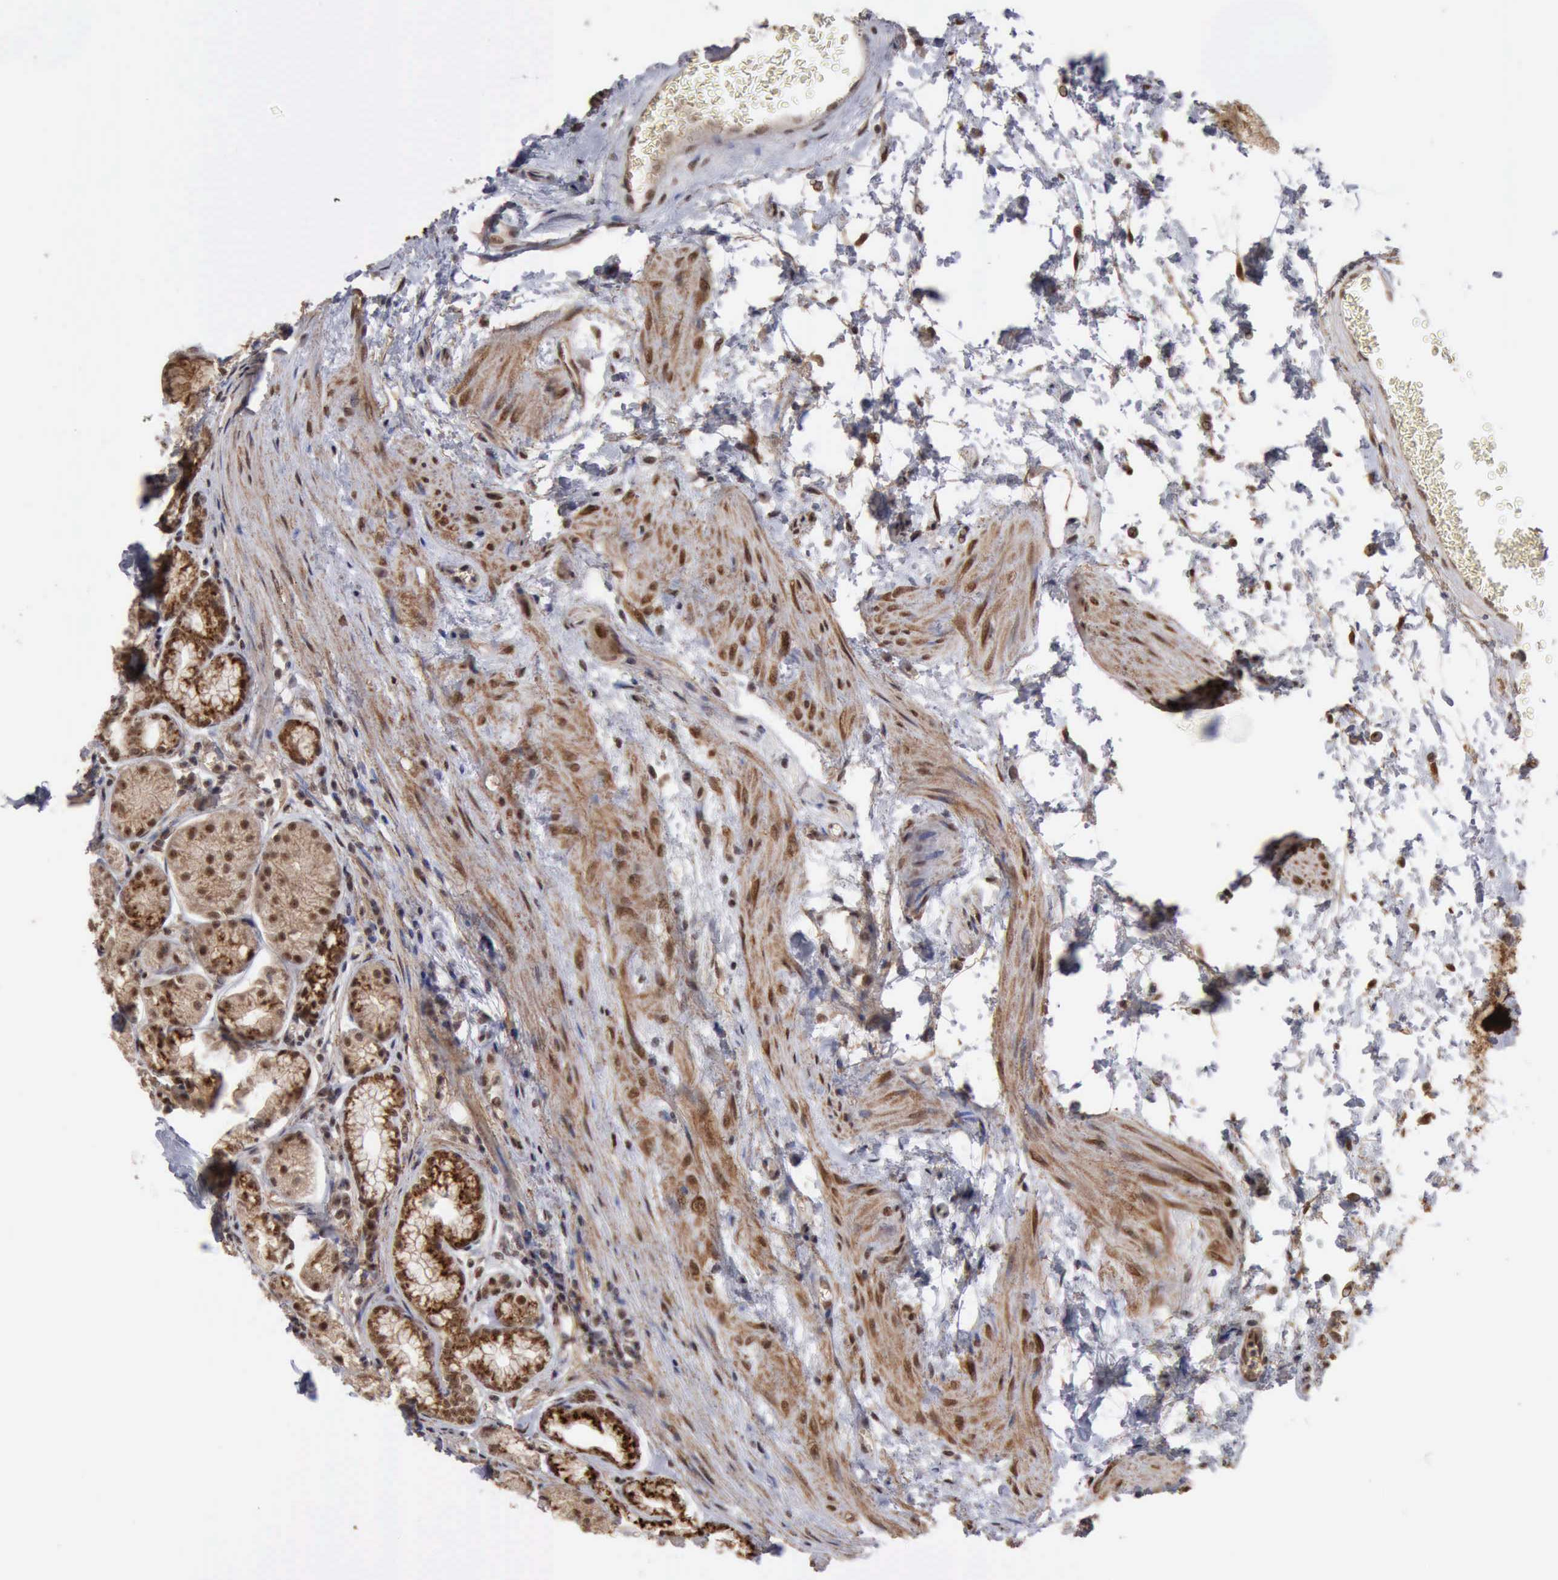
{"staining": {"intensity": "moderate", "quantity": ">75%", "location": "cytoplasmic/membranous,nuclear"}, "tissue": "stomach", "cell_type": "Glandular cells", "image_type": "normal", "snomed": [{"axis": "morphology", "description": "Normal tissue, NOS"}, {"axis": "topography", "description": "Stomach"}, {"axis": "topography", "description": "Stomach, lower"}], "caption": "Immunohistochemical staining of unremarkable human stomach demonstrates >75% levels of moderate cytoplasmic/membranous,nuclear protein expression in approximately >75% of glandular cells.", "gene": "CDKN2A", "patient": {"sex": "male", "age": 76}}